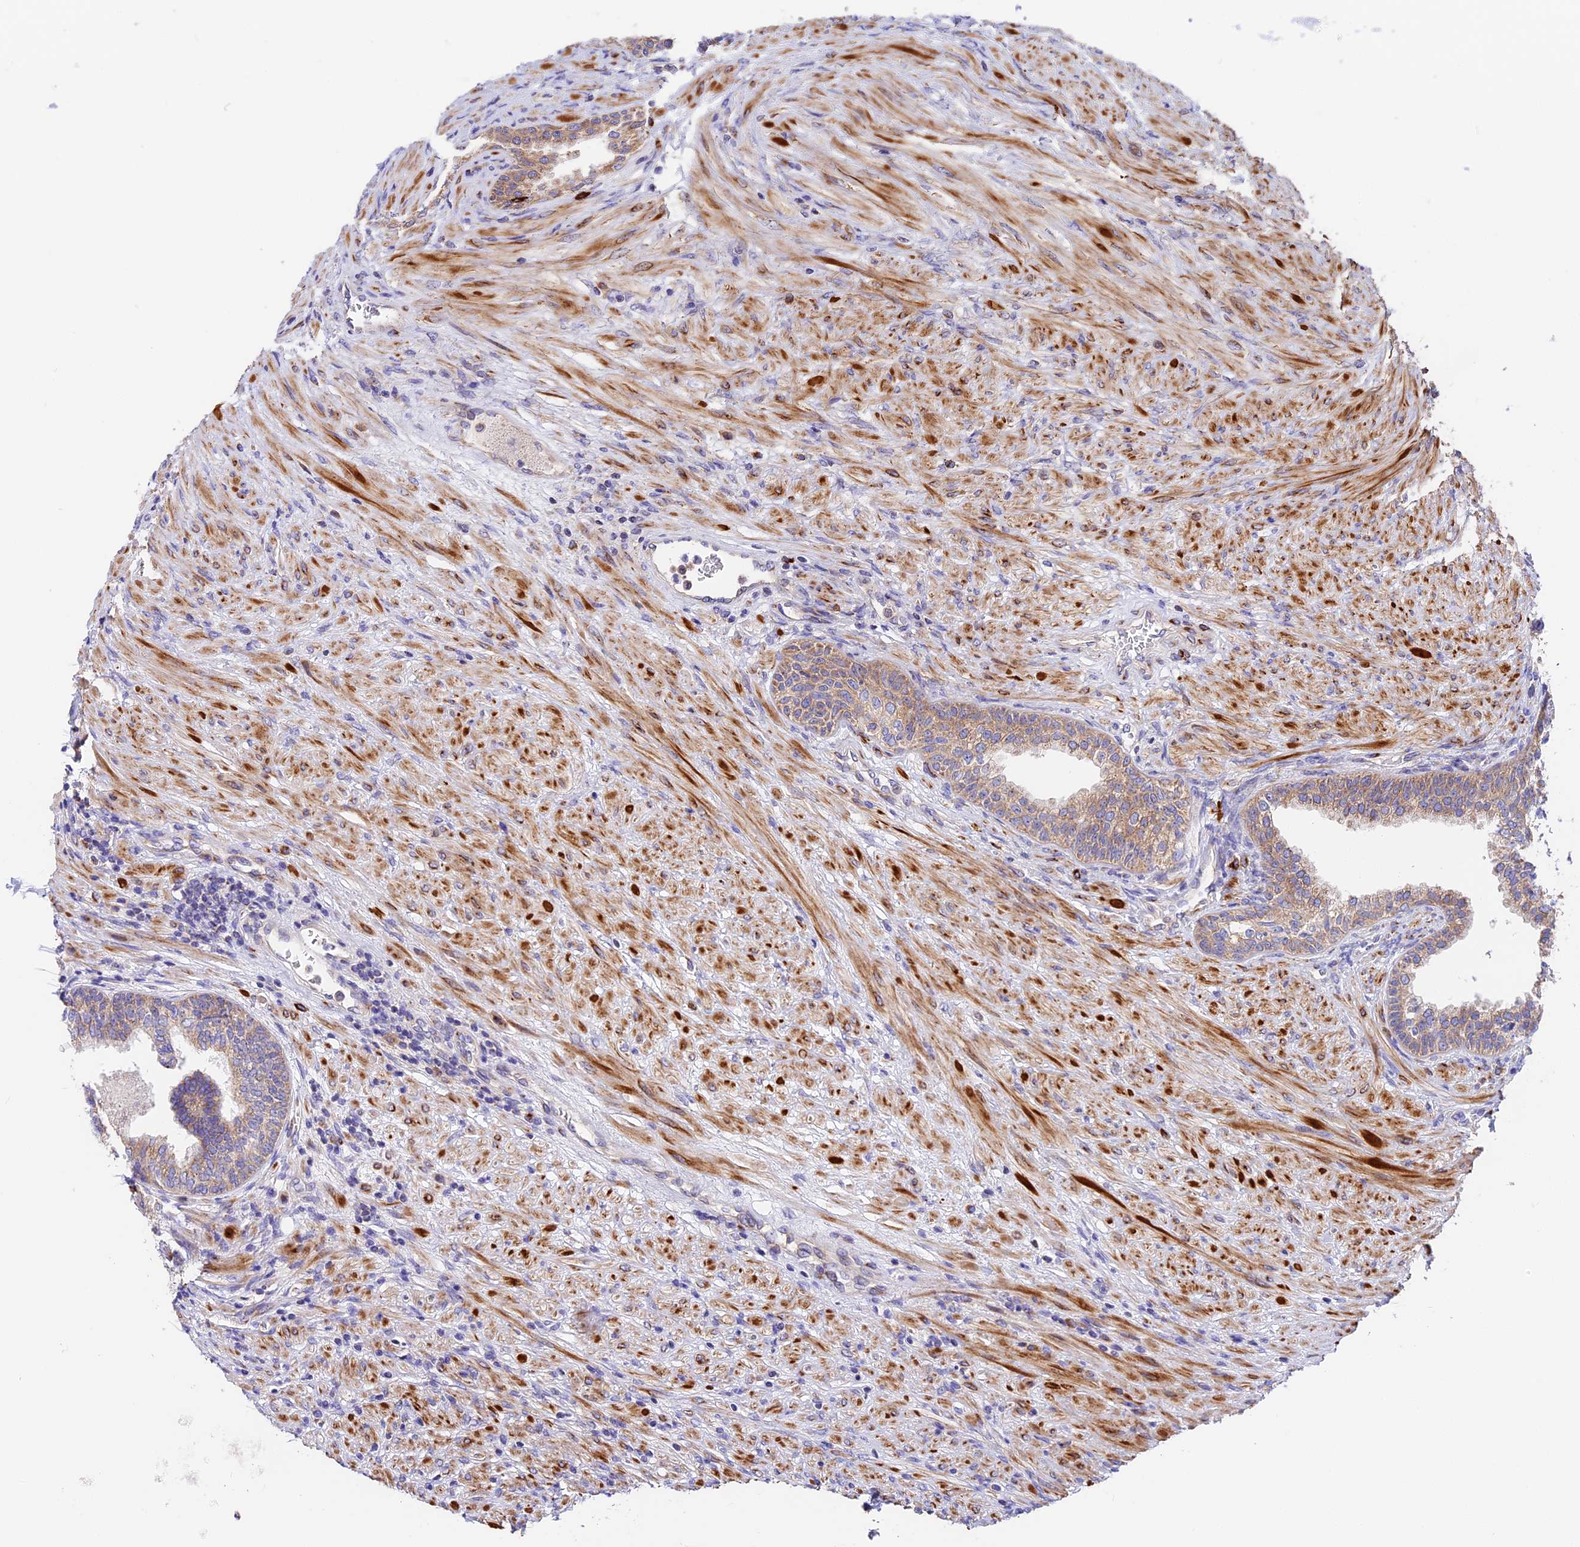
{"staining": {"intensity": "moderate", "quantity": ">75%", "location": "cytoplasmic/membranous"}, "tissue": "prostate", "cell_type": "Glandular cells", "image_type": "normal", "snomed": [{"axis": "morphology", "description": "Normal tissue, NOS"}, {"axis": "topography", "description": "Prostate"}], "caption": "A histopathology image of prostate stained for a protein shows moderate cytoplasmic/membranous brown staining in glandular cells. Immunohistochemistry (ihc) stains the protein in brown and the nuclei are stained blue.", "gene": "MRAS", "patient": {"sex": "male", "age": 76}}